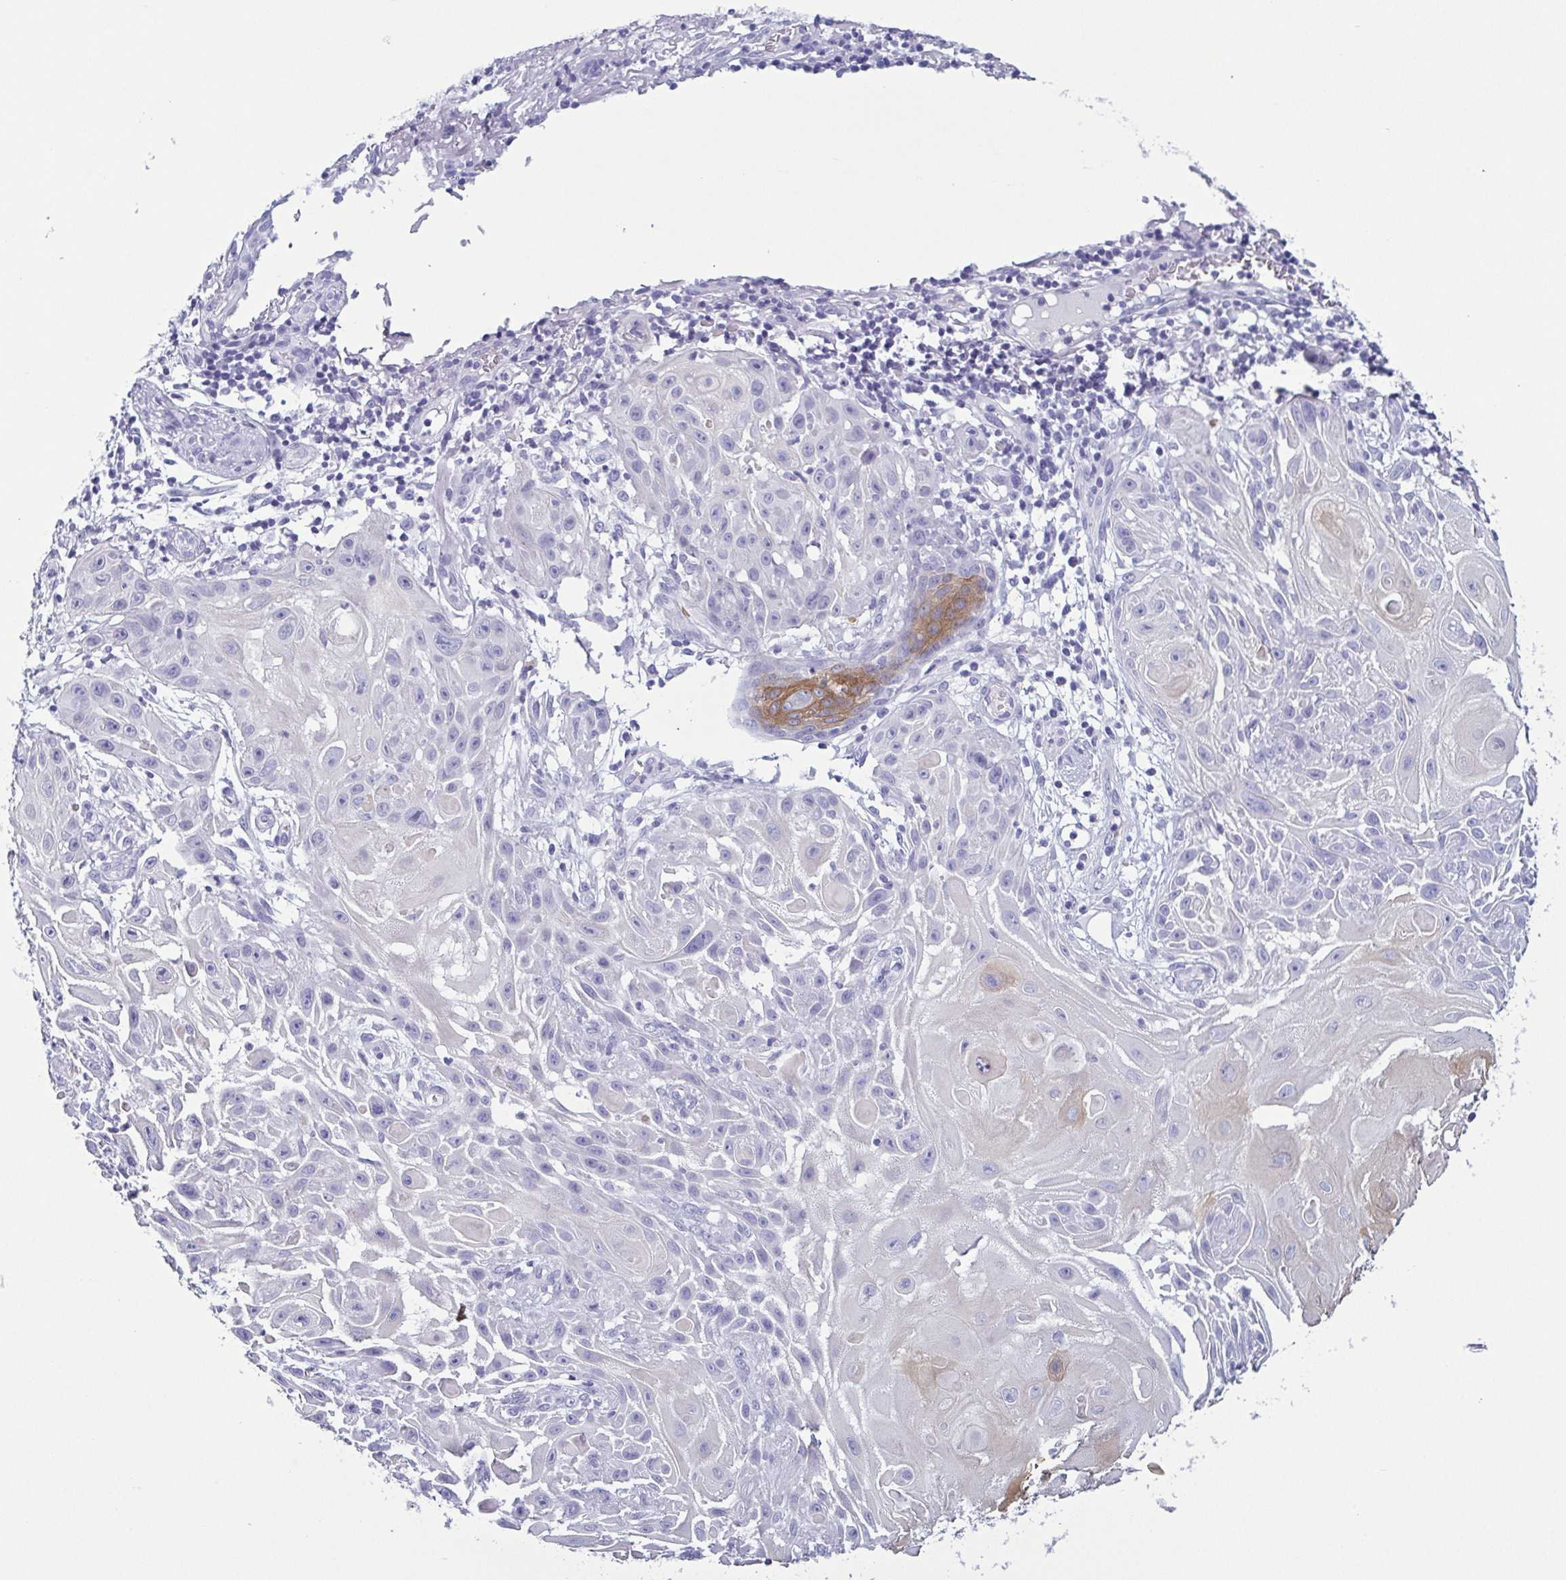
{"staining": {"intensity": "negative", "quantity": "none", "location": "none"}, "tissue": "skin cancer", "cell_type": "Tumor cells", "image_type": "cancer", "snomed": [{"axis": "morphology", "description": "Squamous cell carcinoma, NOS"}, {"axis": "topography", "description": "Skin"}], "caption": "High power microscopy image of an immunohistochemistry photomicrograph of squamous cell carcinoma (skin), revealing no significant expression in tumor cells.", "gene": "KRT10", "patient": {"sex": "female", "age": 91}}